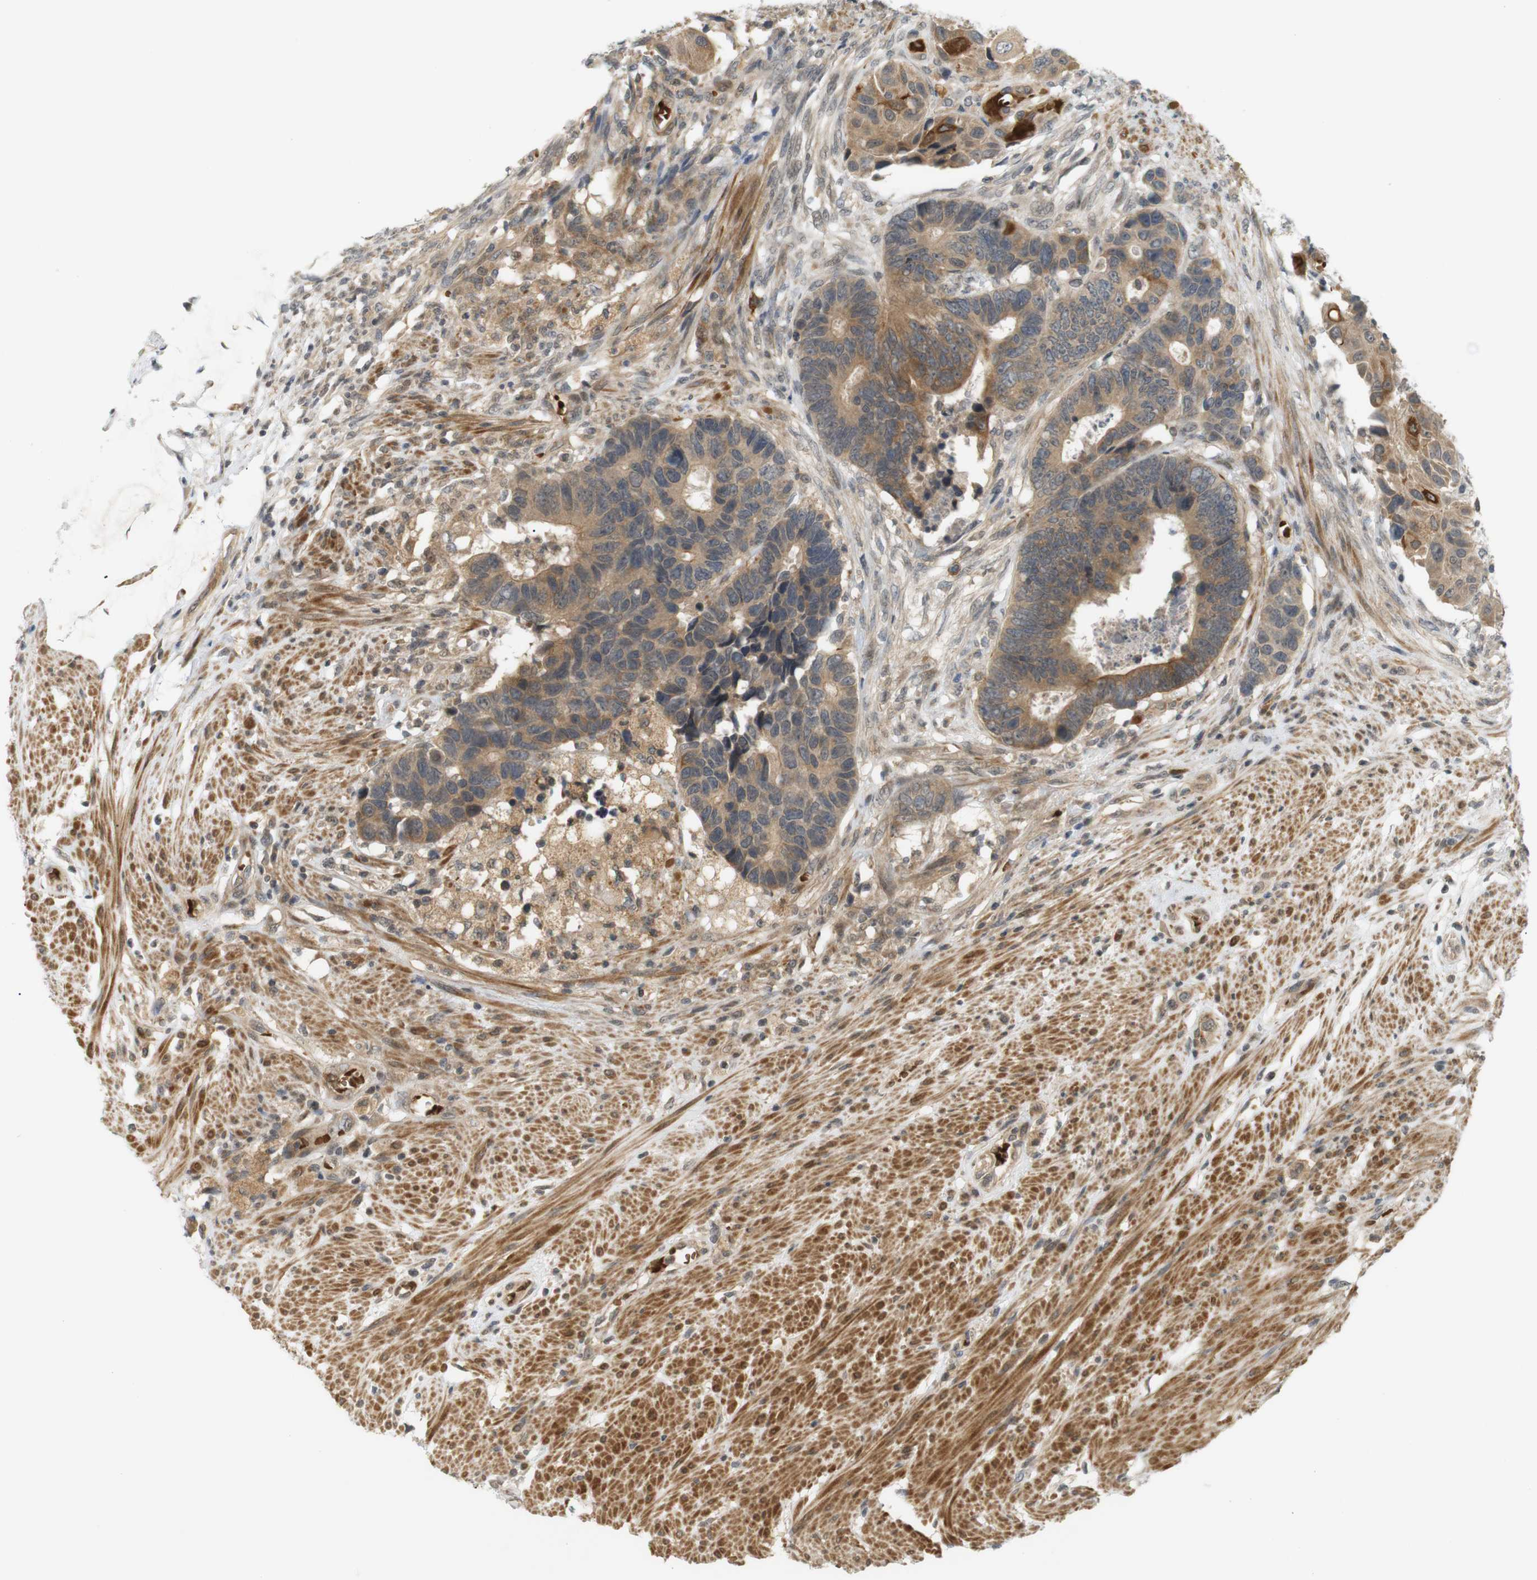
{"staining": {"intensity": "weak", "quantity": ">75%", "location": "cytoplasmic/membranous"}, "tissue": "colorectal cancer", "cell_type": "Tumor cells", "image_type": "cancer", "snomed": [{"axis": "morphology", "description": "Adenocarcinoma, NOS"}, {"axis": "topography", "description": "Rectum"}], "caption": "Colorectal cancer (adenocarcinoma) was stained to show a protein in brown. There is low levels of weak cytoplasmic/membranous positivity in about >75% of tumor cells. (DAB (3,3'-diaminobenzidine) = brown stain, brightfield microscopy at high magnification).", "gene": "SOCS6", "patient": {"sex": "male", "age": 51}}